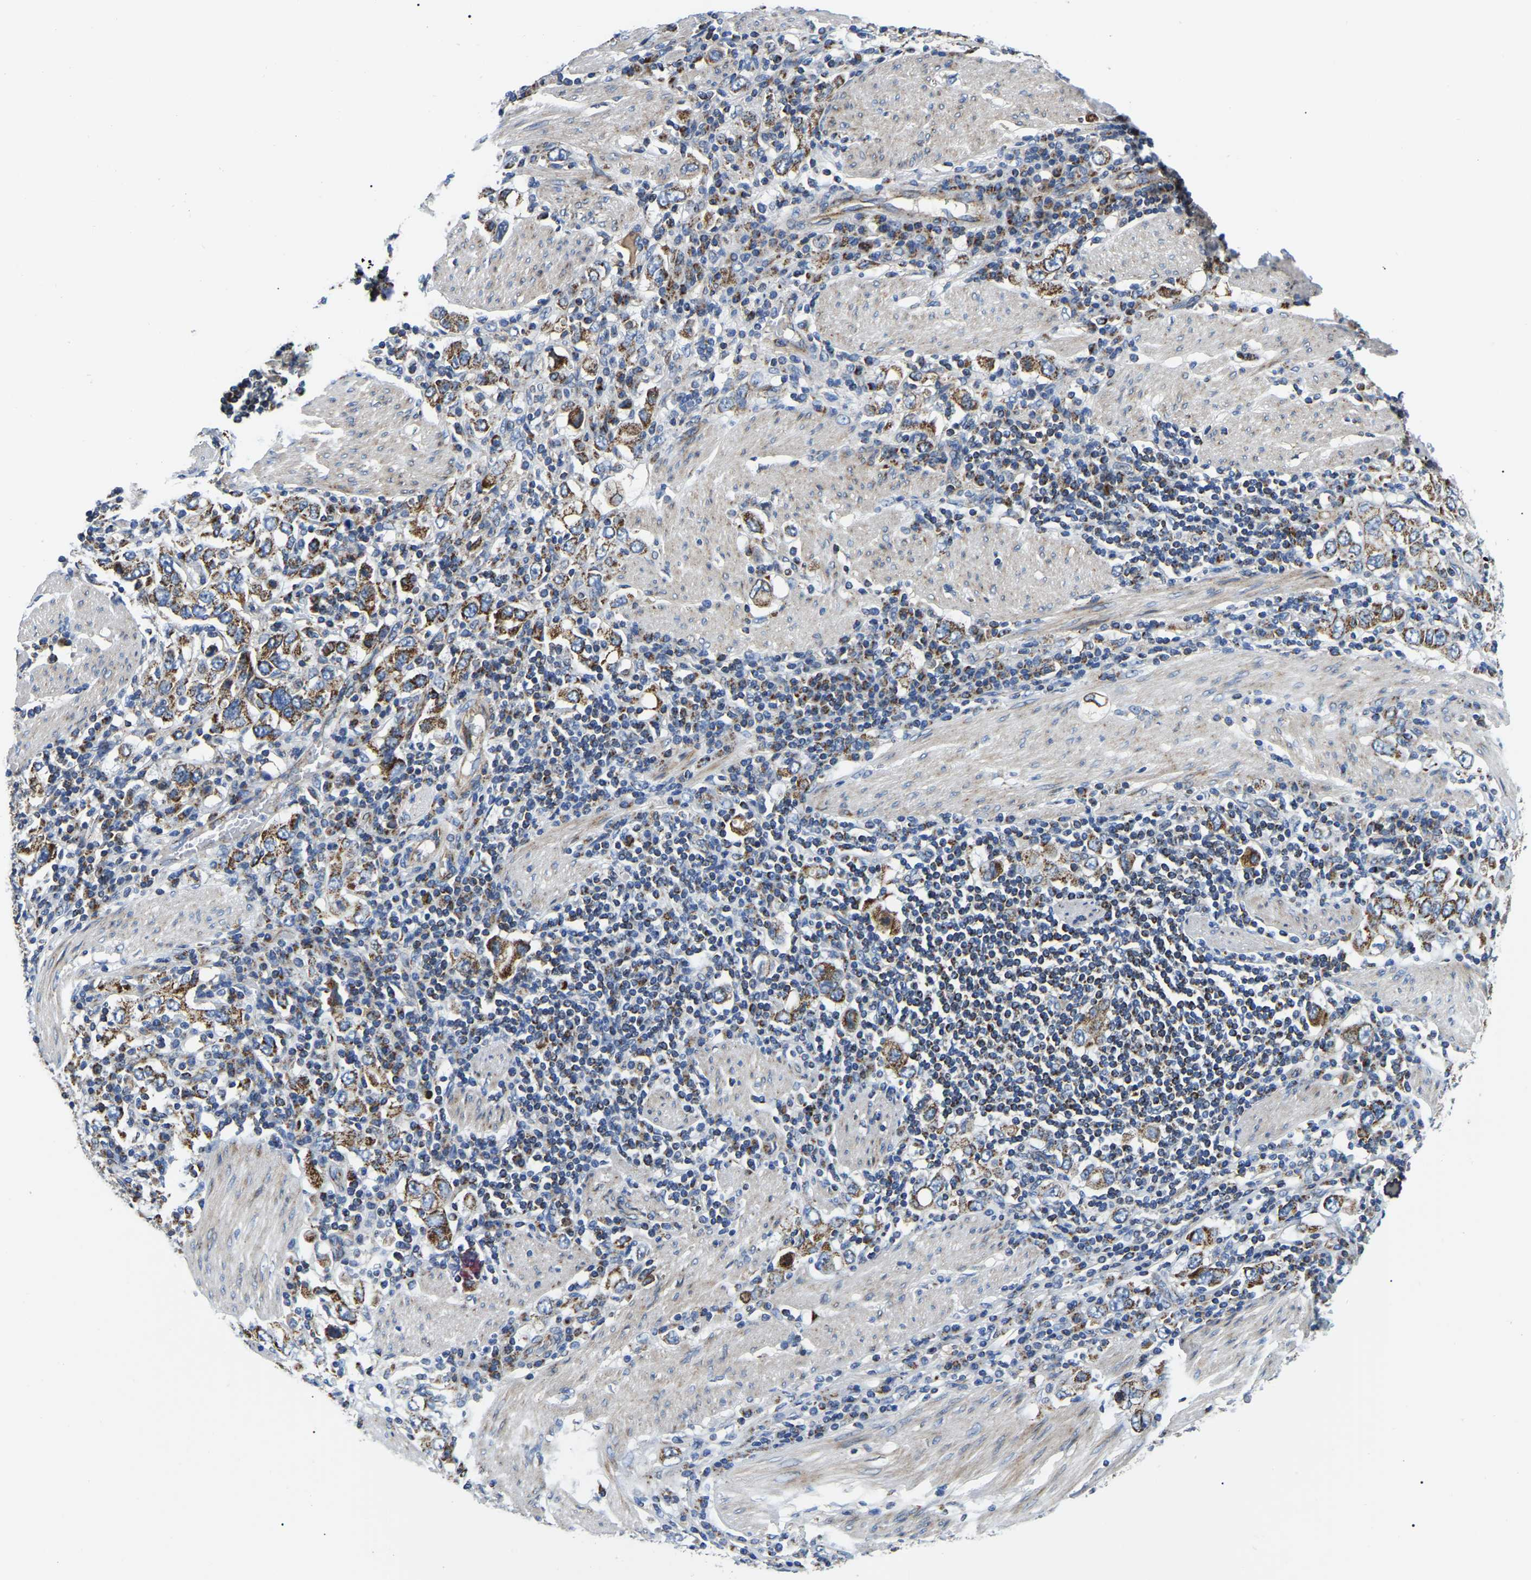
{"staining": {"intensity": "moderate", "quantity": ">75%", "location": "cytoplasmic/membranous"}, "tissue": "stomach cancer", "cell_type": "Tumor cells", "image_type": "cancer", "snomed": [{"axis": "morphology", "description": "Adenocarcinoma, NOS"}, {"axis": "topography", "description": "Stomach, upper"}], "caption": "Immunohistochemistry staining of adenocarcinoma (stomach), which exhibits medium levels of moderate cytoplasmic/membranous positivity in about >75% of tumor cells indicating moderate cytoplasmic/membranous protein staining. The staining was performed using DAB (brown) for protein detection and nuclei were counterstained in hematoxylin (blue).", "gene": "PPM1E", "patient": {"sex": "male", "age": 62}}